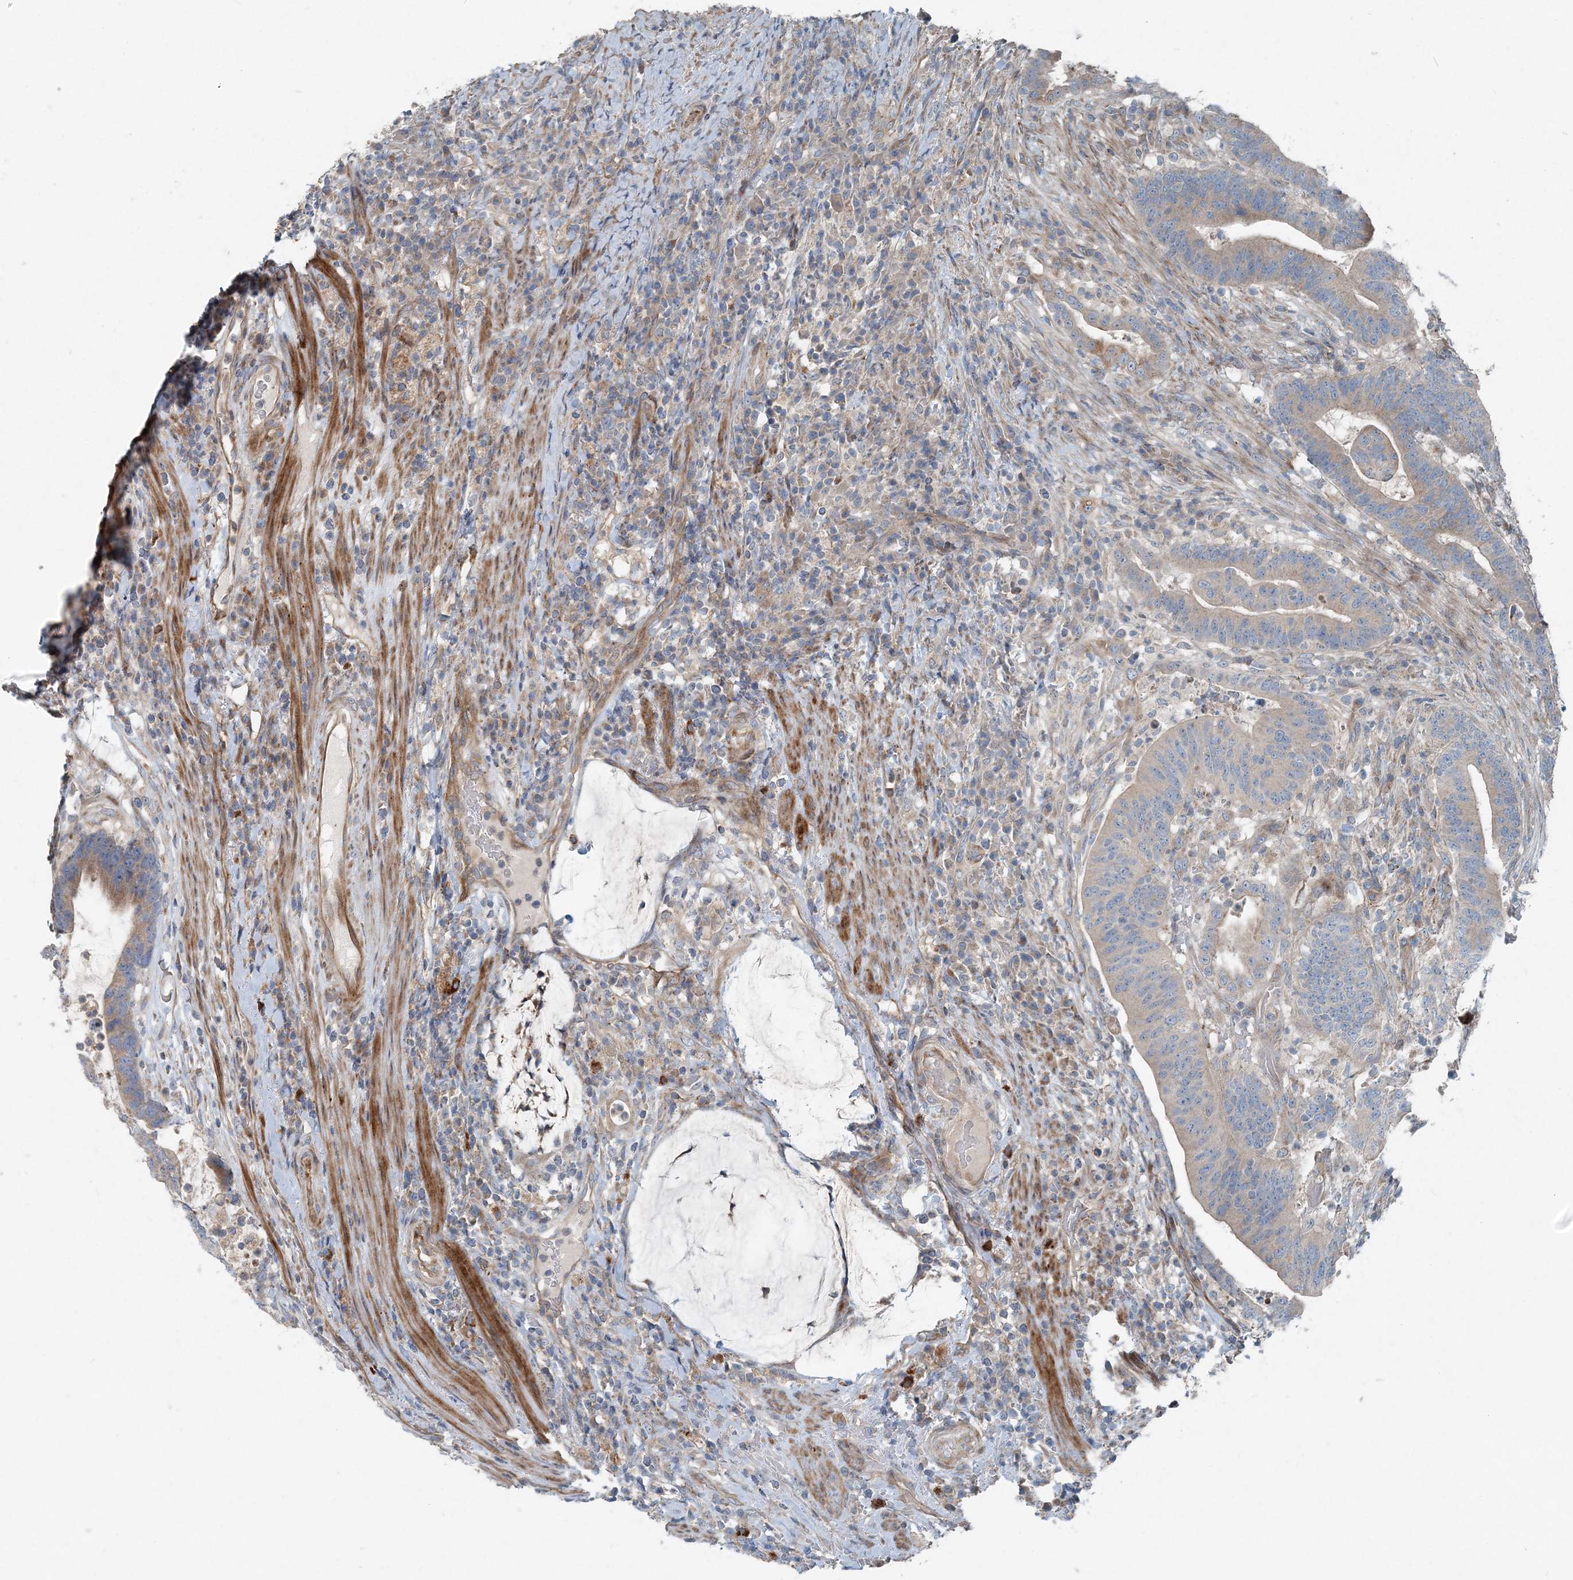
{"staining": {"intensity": "weak", "quantity": ">75%", "location": "cytoplasmic/membranous"}, "tissue": "colorectal cancer", "cell_type": "Tumor cells", "image_type": "cancer", "snomed": [{"axis": "morphology", "description": "Adenocarcinoma, NOS"}, {"axis": "topography", "description": "Colon"}], "caption": "This micrograph exhibits immunohistochemistry (IHC) staining of human adenocarcinoma (colorectal), with low weak cytoplasmic/membranous expression in approximately >75% of tumor cells.", "gene": "INTU", "patient": {"sex": "female", "age": 66}}